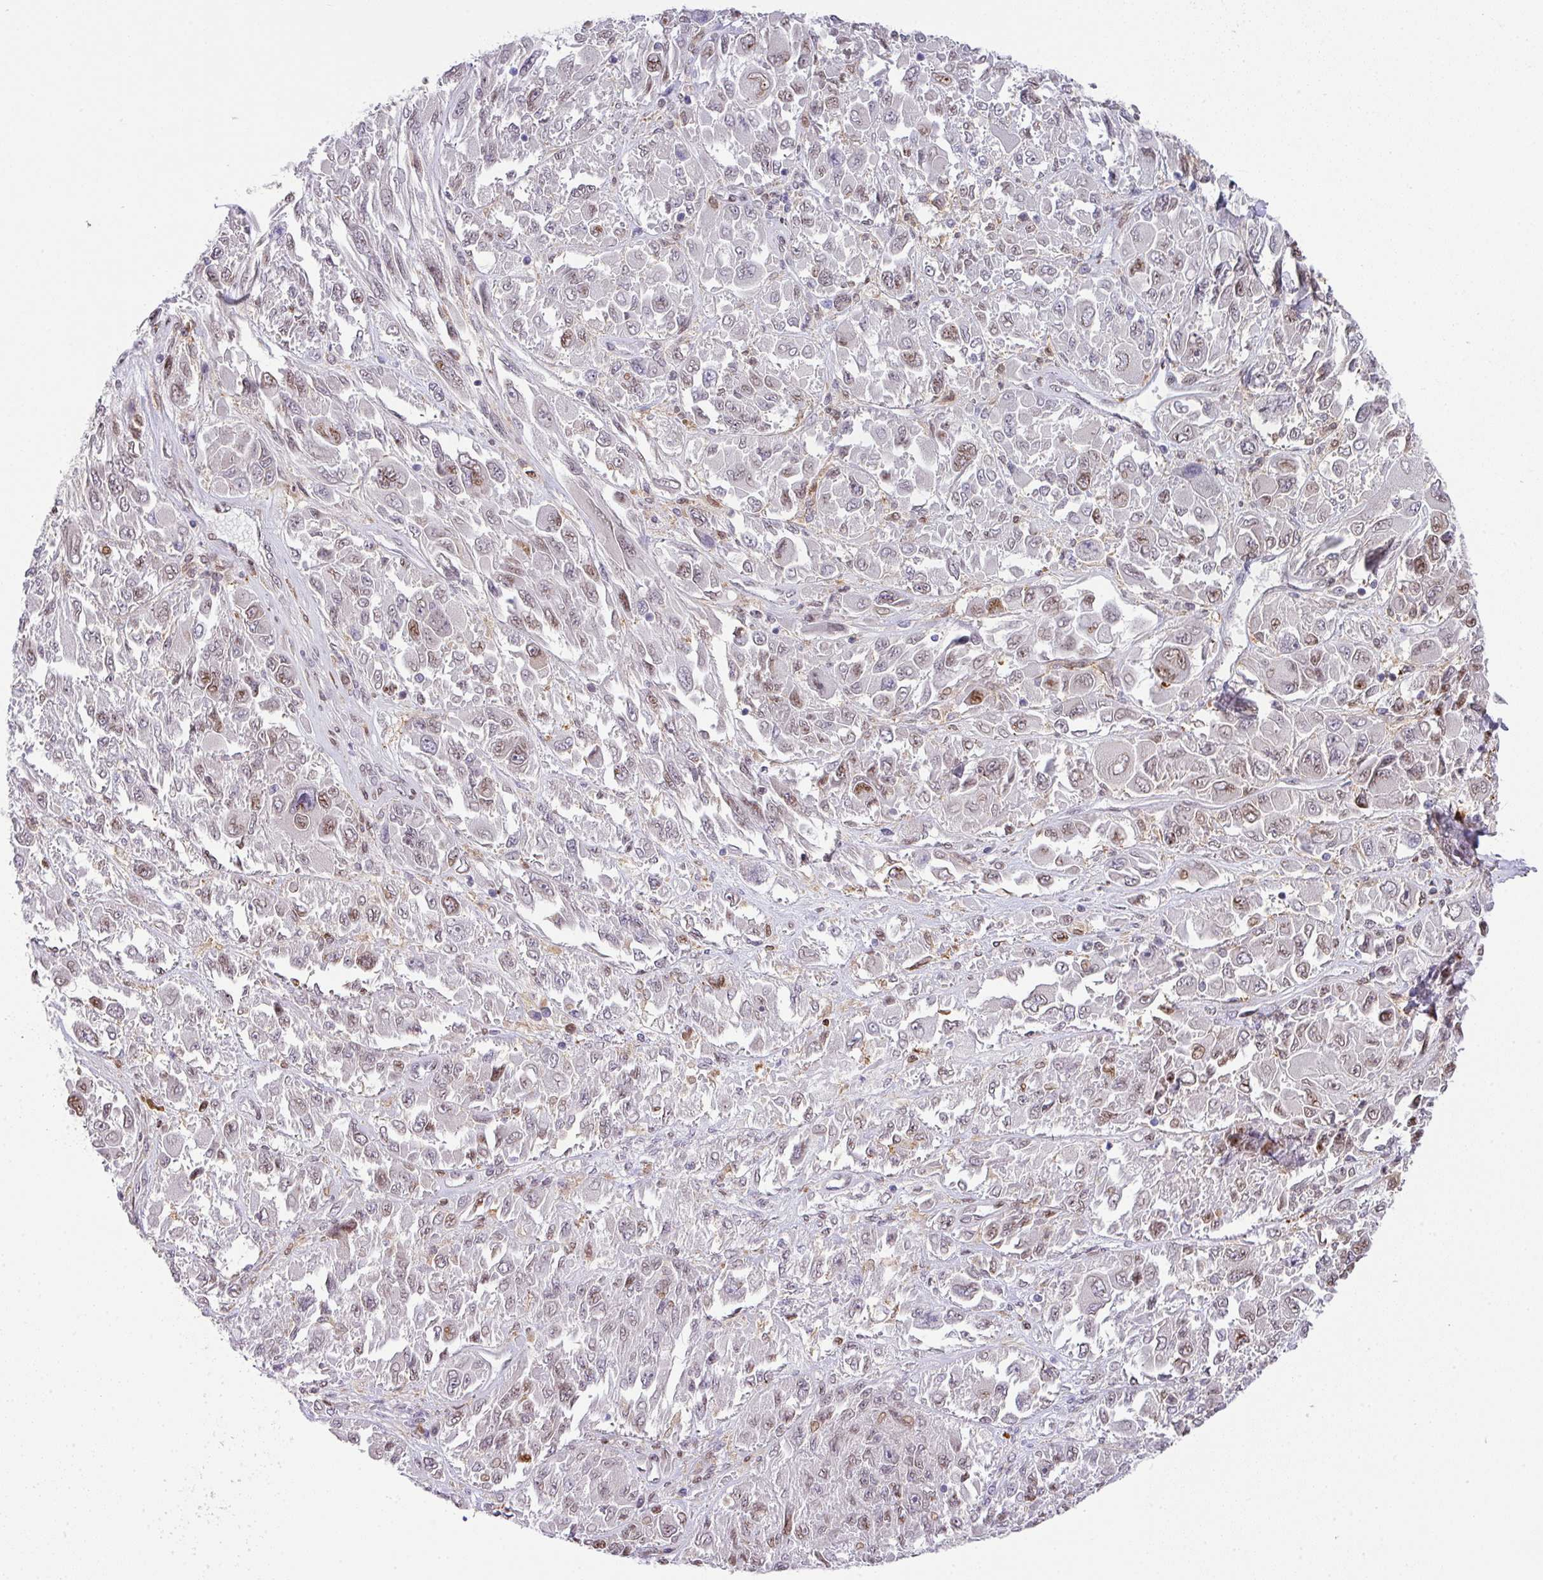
{"staining": {"intensity": "moderate", "quantity": "<25%", "location": "nuclear"}, "tissue": "melanoma", "cell_type": "Tumor cells", "image_type": "cancer", "snomed": [{"axis": "morphology", "description": "Malignant melanoma, NOS"}, {"axis": "topography", "description": "Skin"}], "caption": "The micrograph reveals a brown stain indicating the presence of a protein in the nuclear of tumor cells in melanoma.", "gene": "PLK1", "patient": {"sex": "female", "age": 91}}